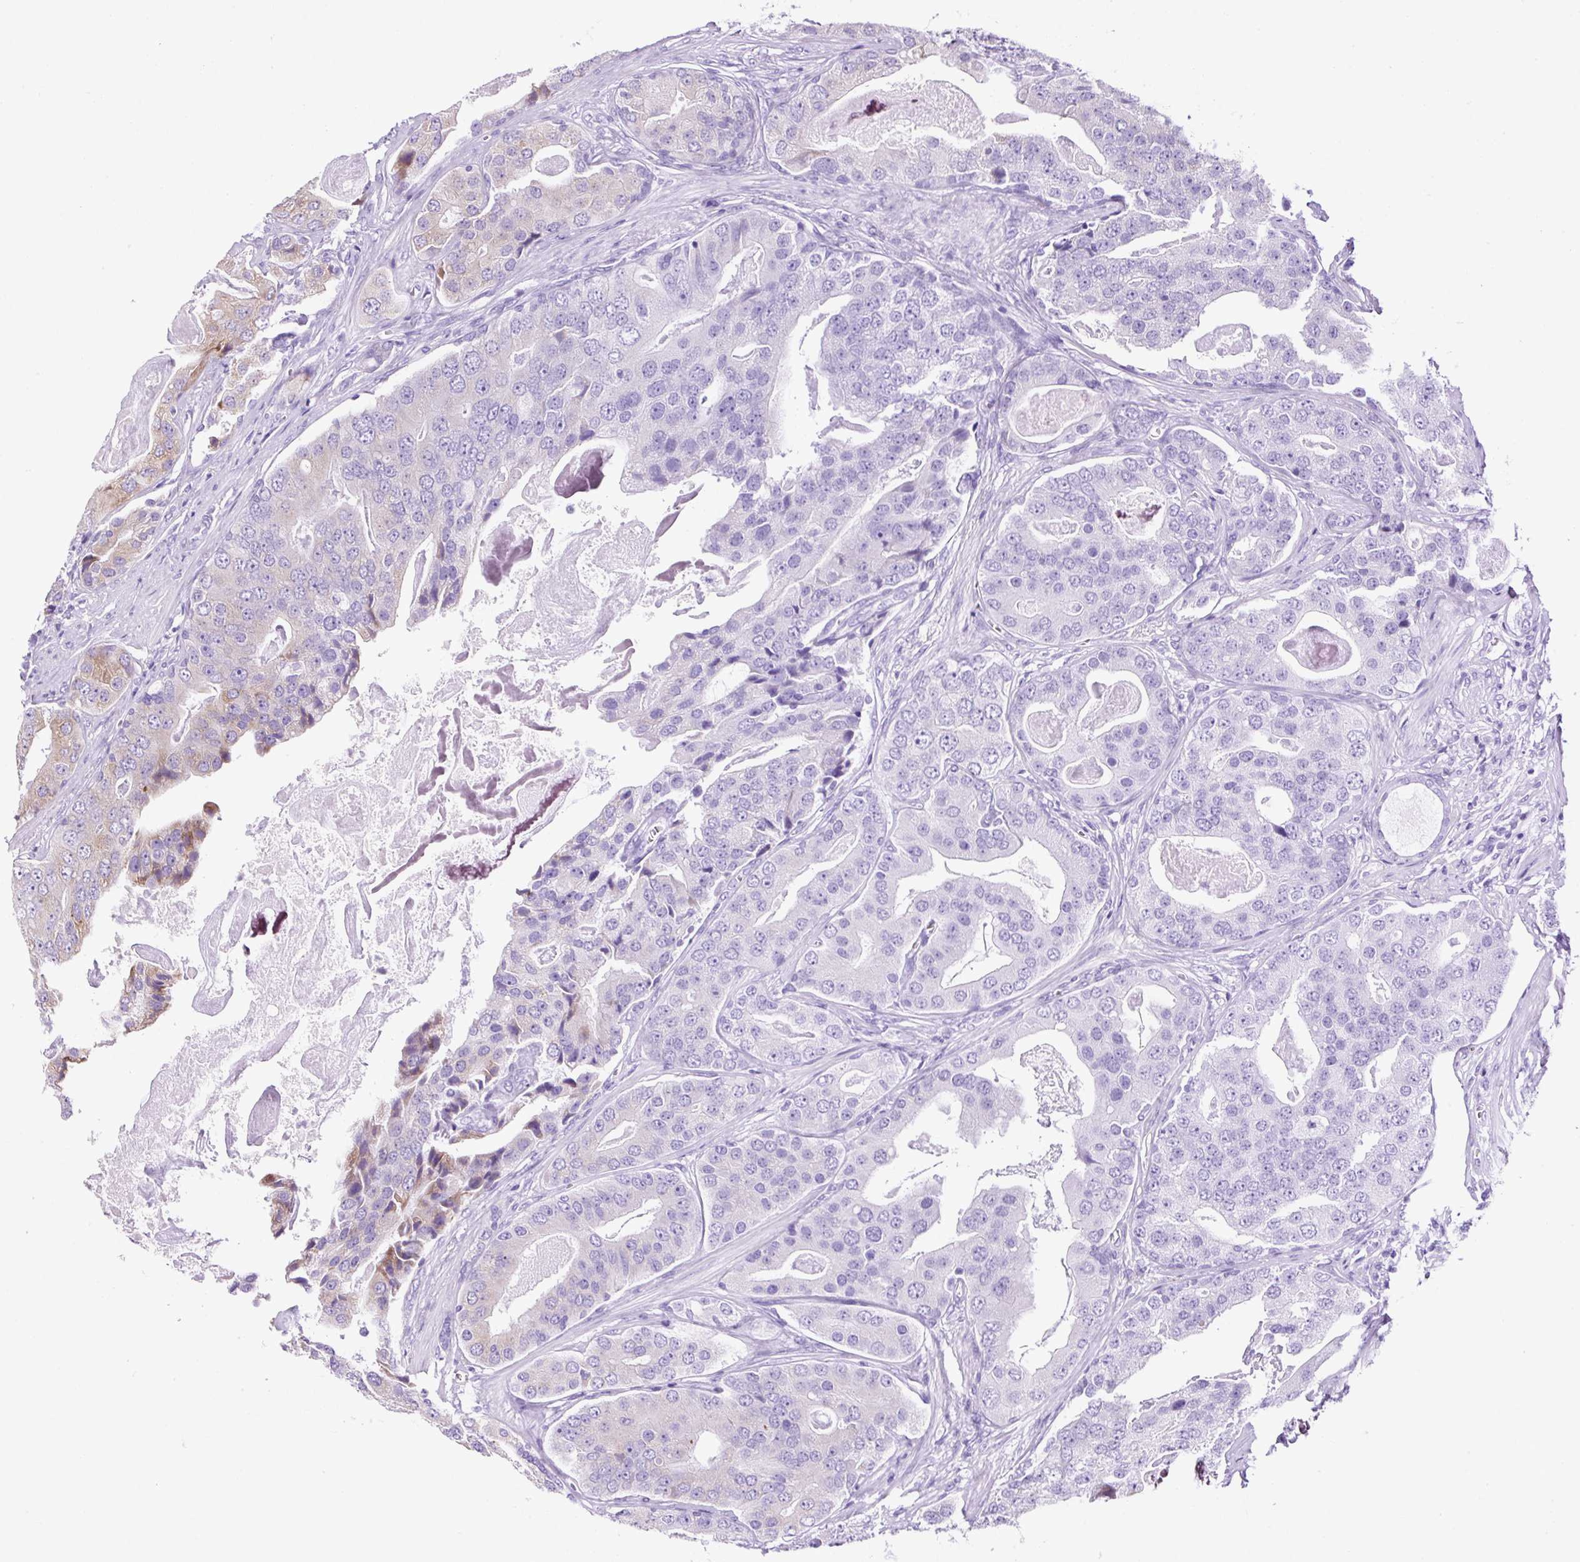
{"staining": {"intensity": "moderate", "quantity": "25%-75%", "location": "cytoplasmic/membranous"}, "tissue": "prostate cancer", "cell_type": "Tumor cells", "image_type": "cancer", "snomed": [{"axis": "morphology", "description": "Adenocarcinoma, High grade"}, {"axis": "topography", "description": "Prostate"}], "caption": "Immunohistochemistry (DAB) staining of human high-grade adenocarcinoma (prostate) shows moderate cytoplasmic/membranous protein positivity in about 25%-75% of tumor cells.", "gene": "FMC1", "patient": {"sex": "male", "age": 71}}